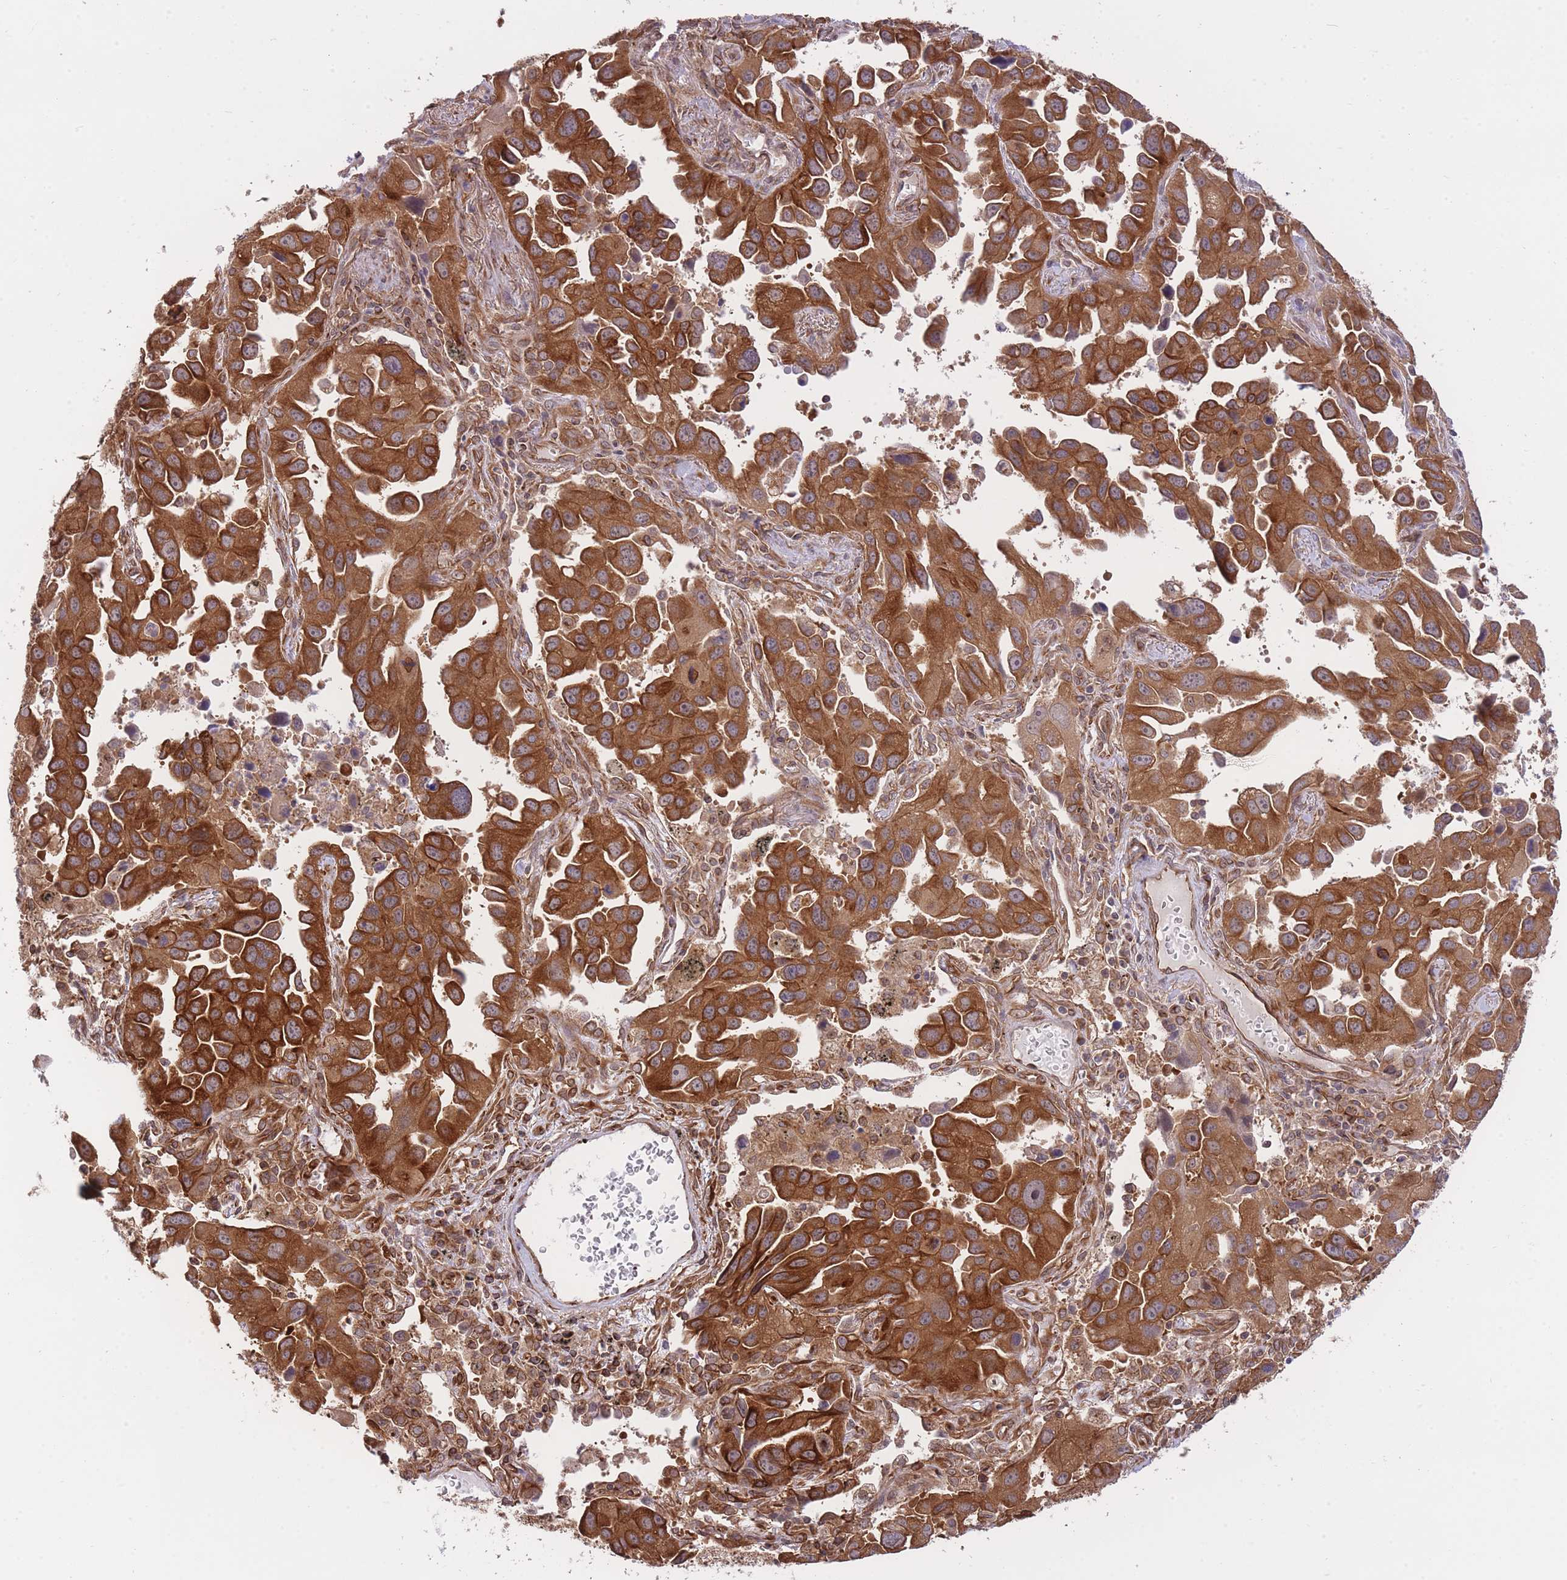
{"staining": {"intensity": "strong", "quantity": ">75%", "location": "cytoplasmic/membranous"}, "tissue": "lung cancer", "cell_type": "Tumor cells", "image_type": "cancer", "snomed": [{"axis": "morphology", "description": "Adenocarcinoma, NOS"}, {"axis": "topography", "description": "Lung"}], "caption": "Lung cancer stained for a protein (brown) exhibits strong cytoplasmic/membranous positive positivity in approximately >75% of tumor cells.", "gene": "EXOSC8", "patient": {"sex": "male", "age": 66}}